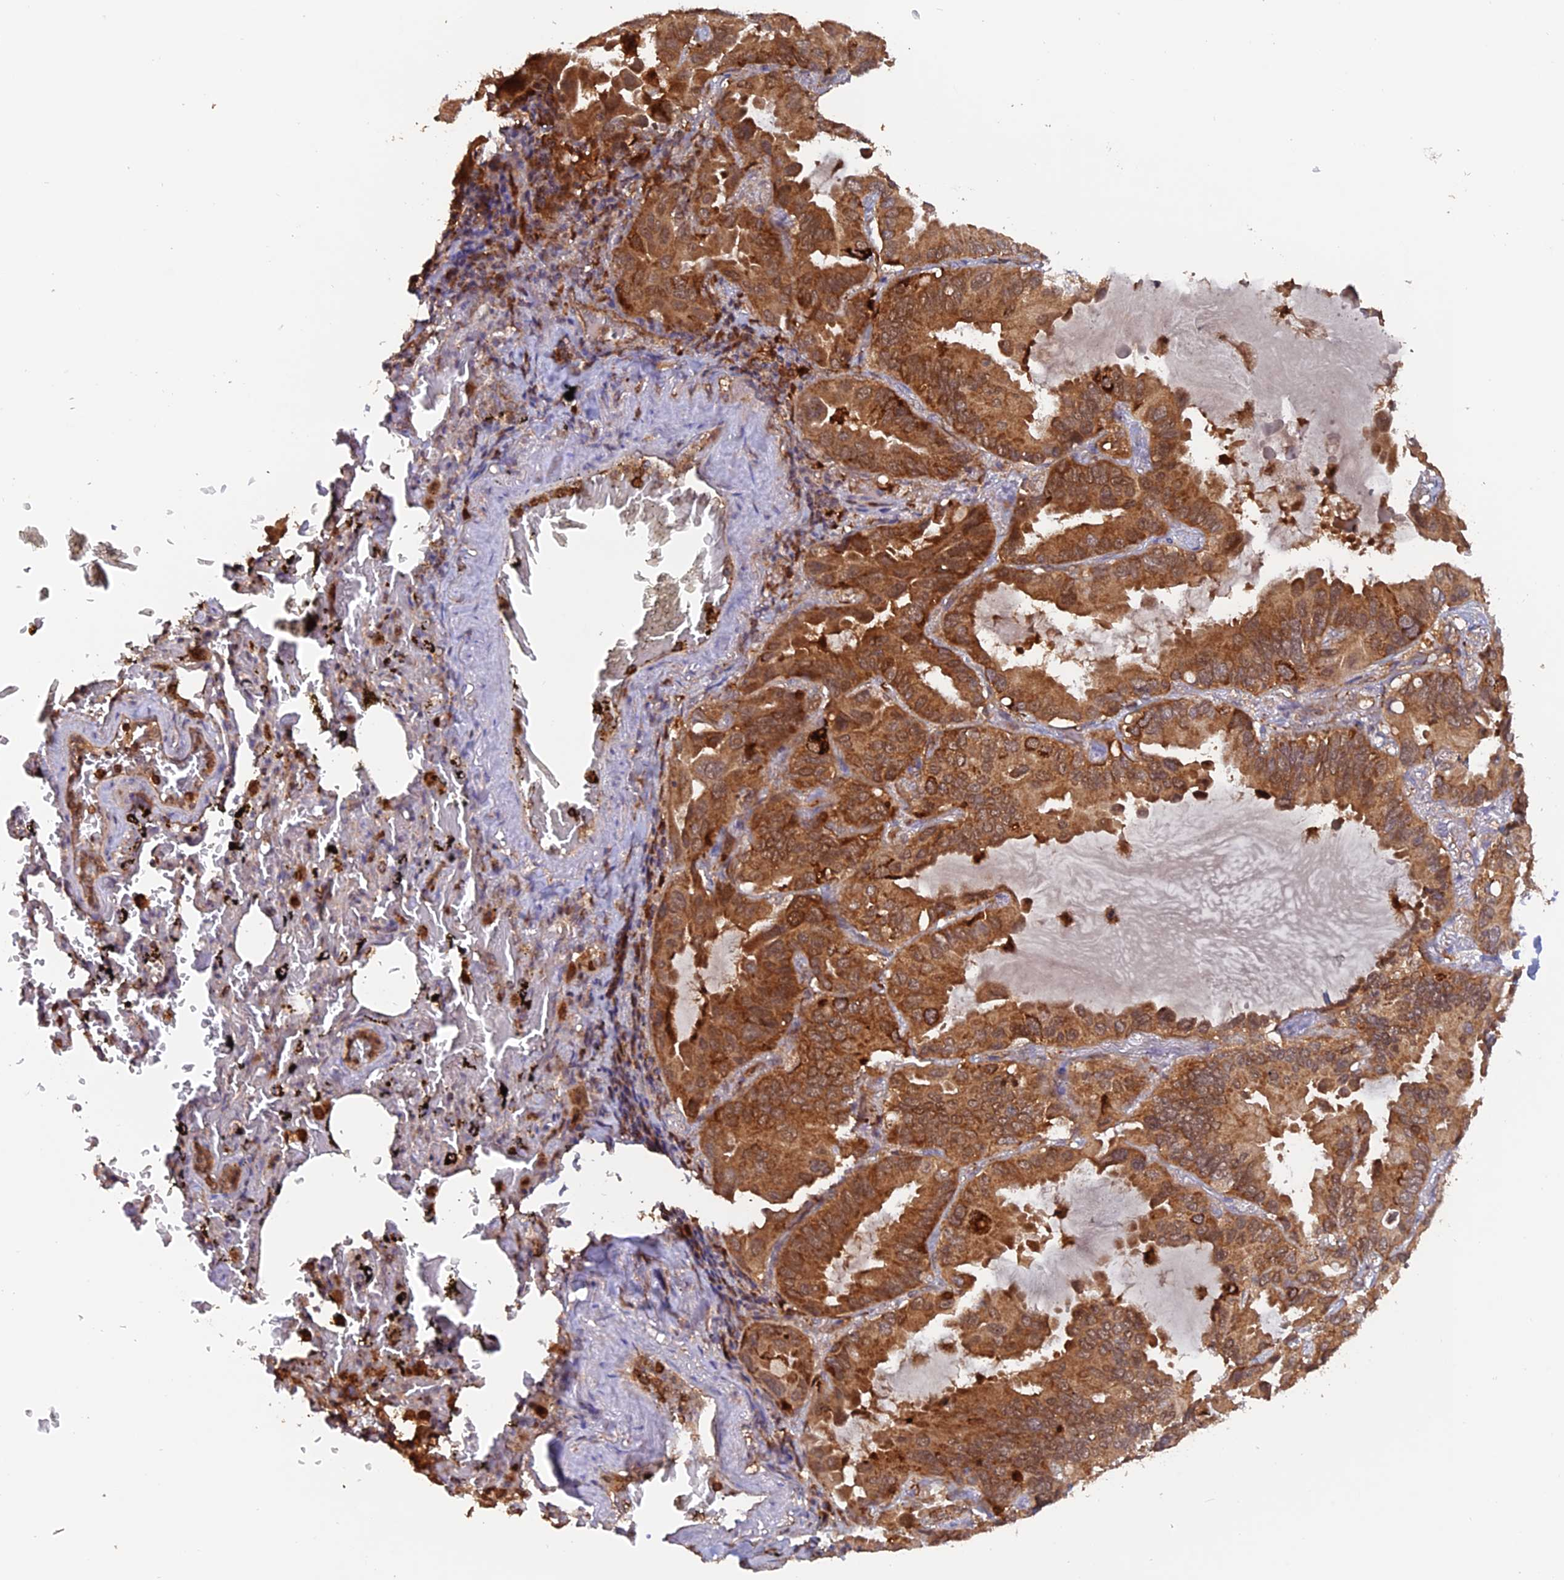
{"staining": {"intensity": "moderate", "quantity": ">75%", "location": "cytoplasmic/membranous"}, "tissue": "lung cancer", "cell_type": "Tumor cells", "image_type": "cancer", "snomed": [{"axis": "morphology", "description": "Adenocarcinoma, NOS"}, {"axis": "topography", "description": "Lung"}], "caption": "Moderate cytoplasmic/membranous expression for a protein is present in about >75% of tumor cells of lung adenocarcinoma using immunohistochemistry (IHC).", "gene": "DTYMK", "patient": {"sex": "male", "age": 64}}